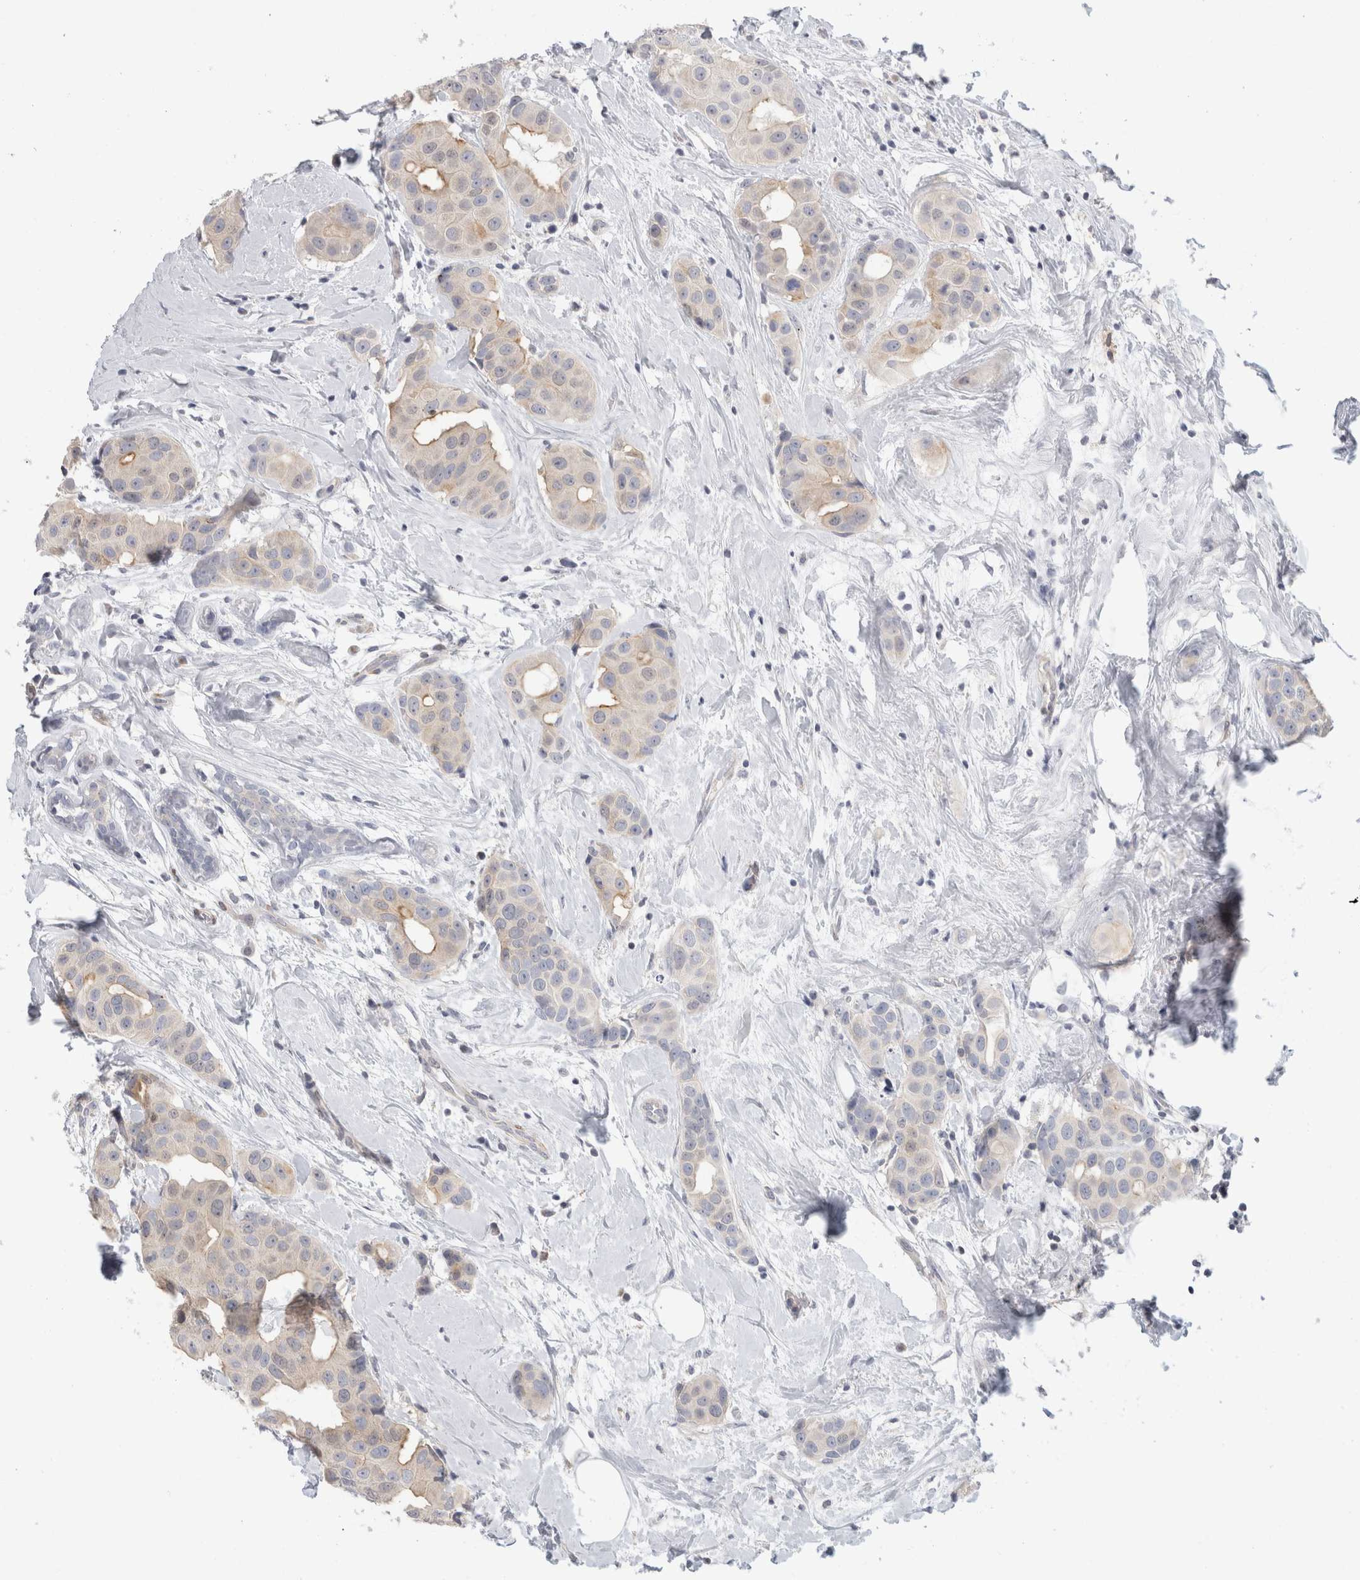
{"staining": {"intensity": "weak", "quantity": "<25%", "location": "cytoplasmic/membranous"}, "tissue": "breast cancer", "cell_type": "Tumor cells", "image_type": "cancer", "snomed": [{"axis": "morphology", "description": "Normal tissue, NOS"}, {"axis": "morphology", "description": "Duct carcinoma"}, {"axis": "topography", "description": "Breast"}], "caption": "An image of human invasive ductal carcinoma (breast) is negative for staining in tumor cells. (Stains: DAB (3,3'-diaminobenzidine) immunohistochemistry with hematoxylin counter stain, Microscopy: brightfield microscopy at high magnification).", "gene": "SYTL5", "patient": {"sex": "female", "age": 39}}